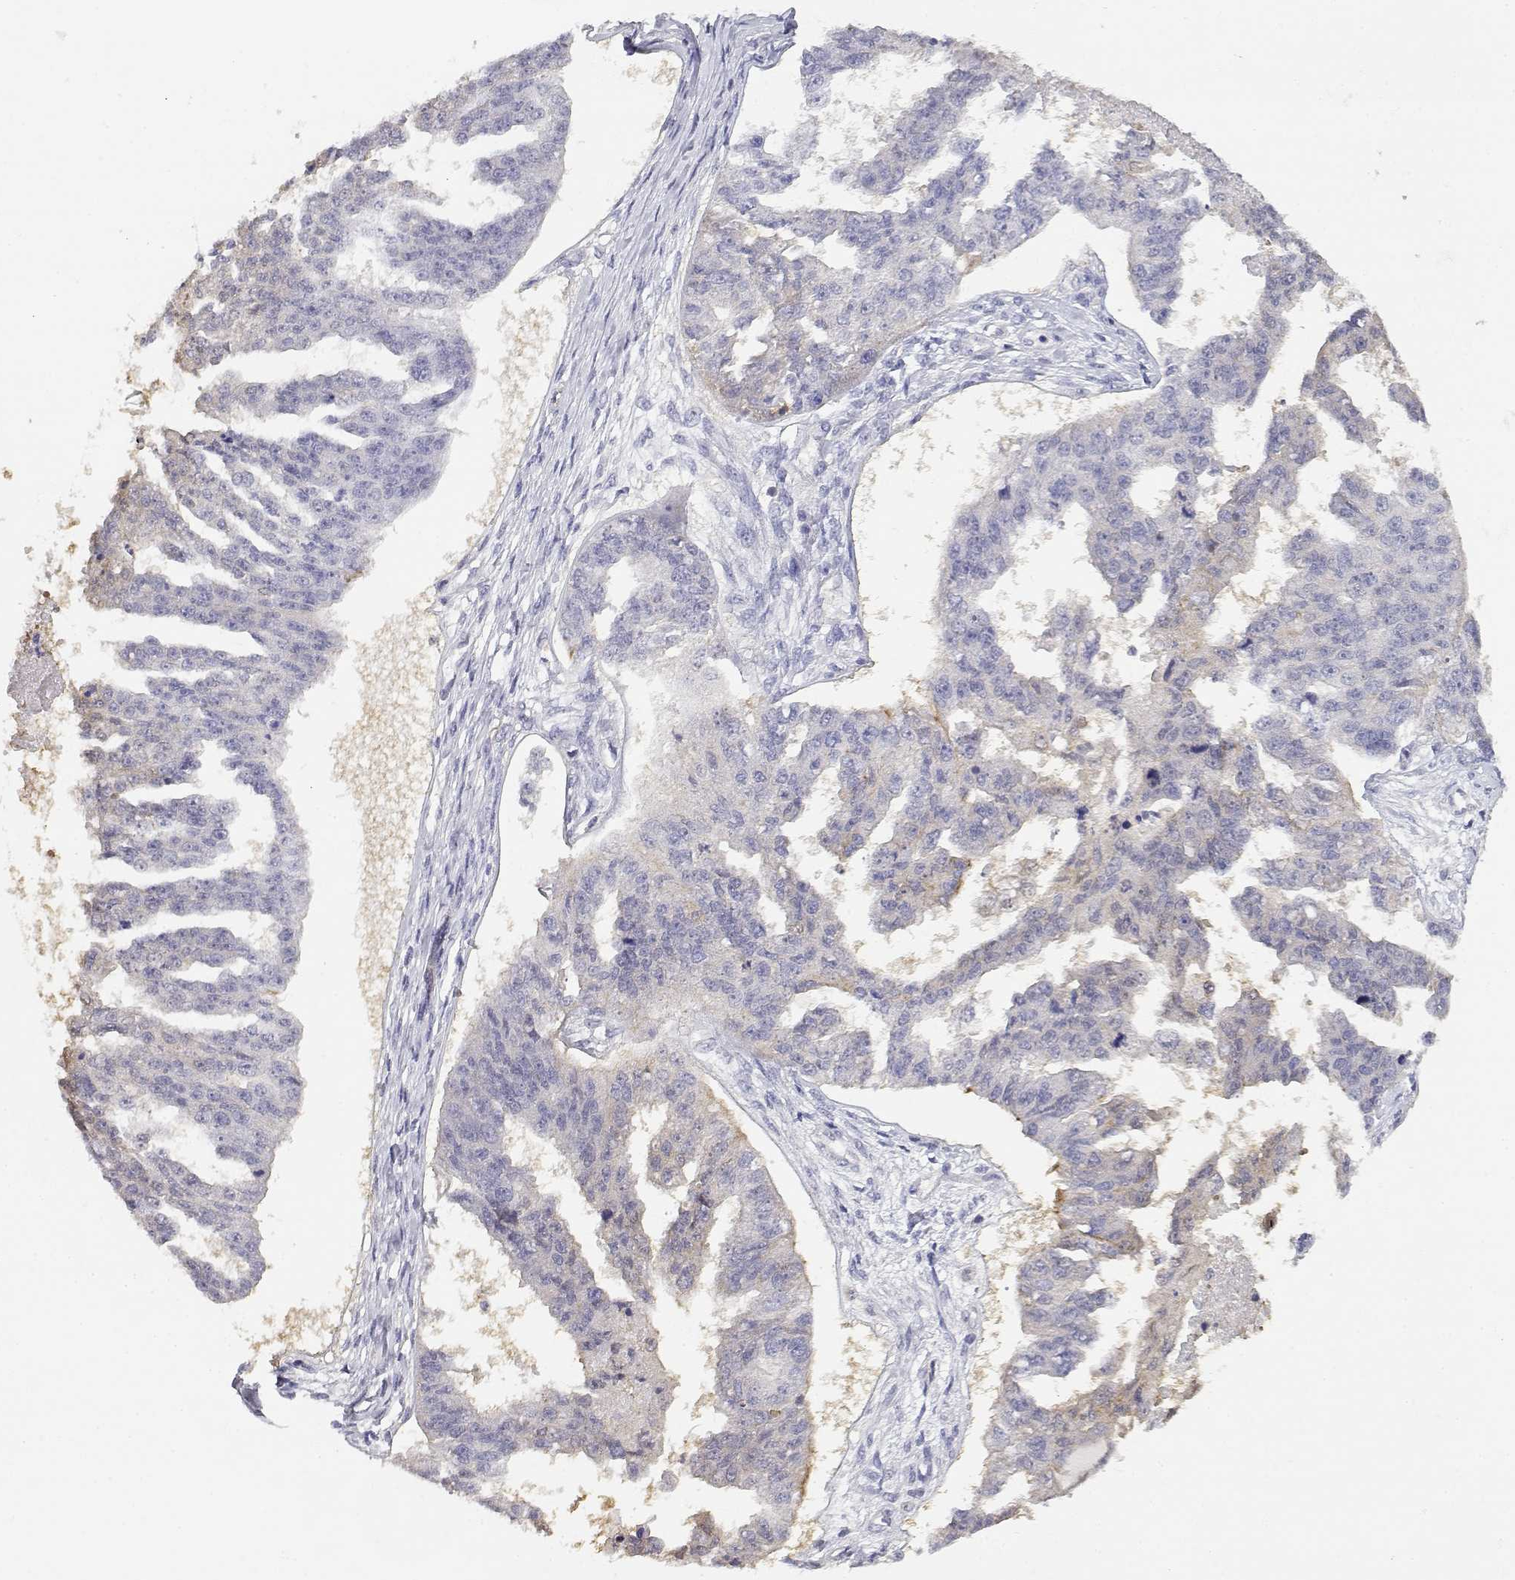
{"staining": {"intensity": "negative", "quantity": "none", "location": "none"}, "tissue": "ovarian cancer", "cell_type": "Tumor cells", "image_type": "cancer", "snomed": [{"axis": "morphology", "description": "Cystadenocarcinoma, serous, NOS"}, {"axis": "topography", "description": "Ovary"}], "caption": "Immunohistochemical staining of serous cystadenocarcinoma (ovarian) reveals no significant positivity in tumor cells.", "gene": "ADA", "patient": {"sex": "female", "age": 58}}